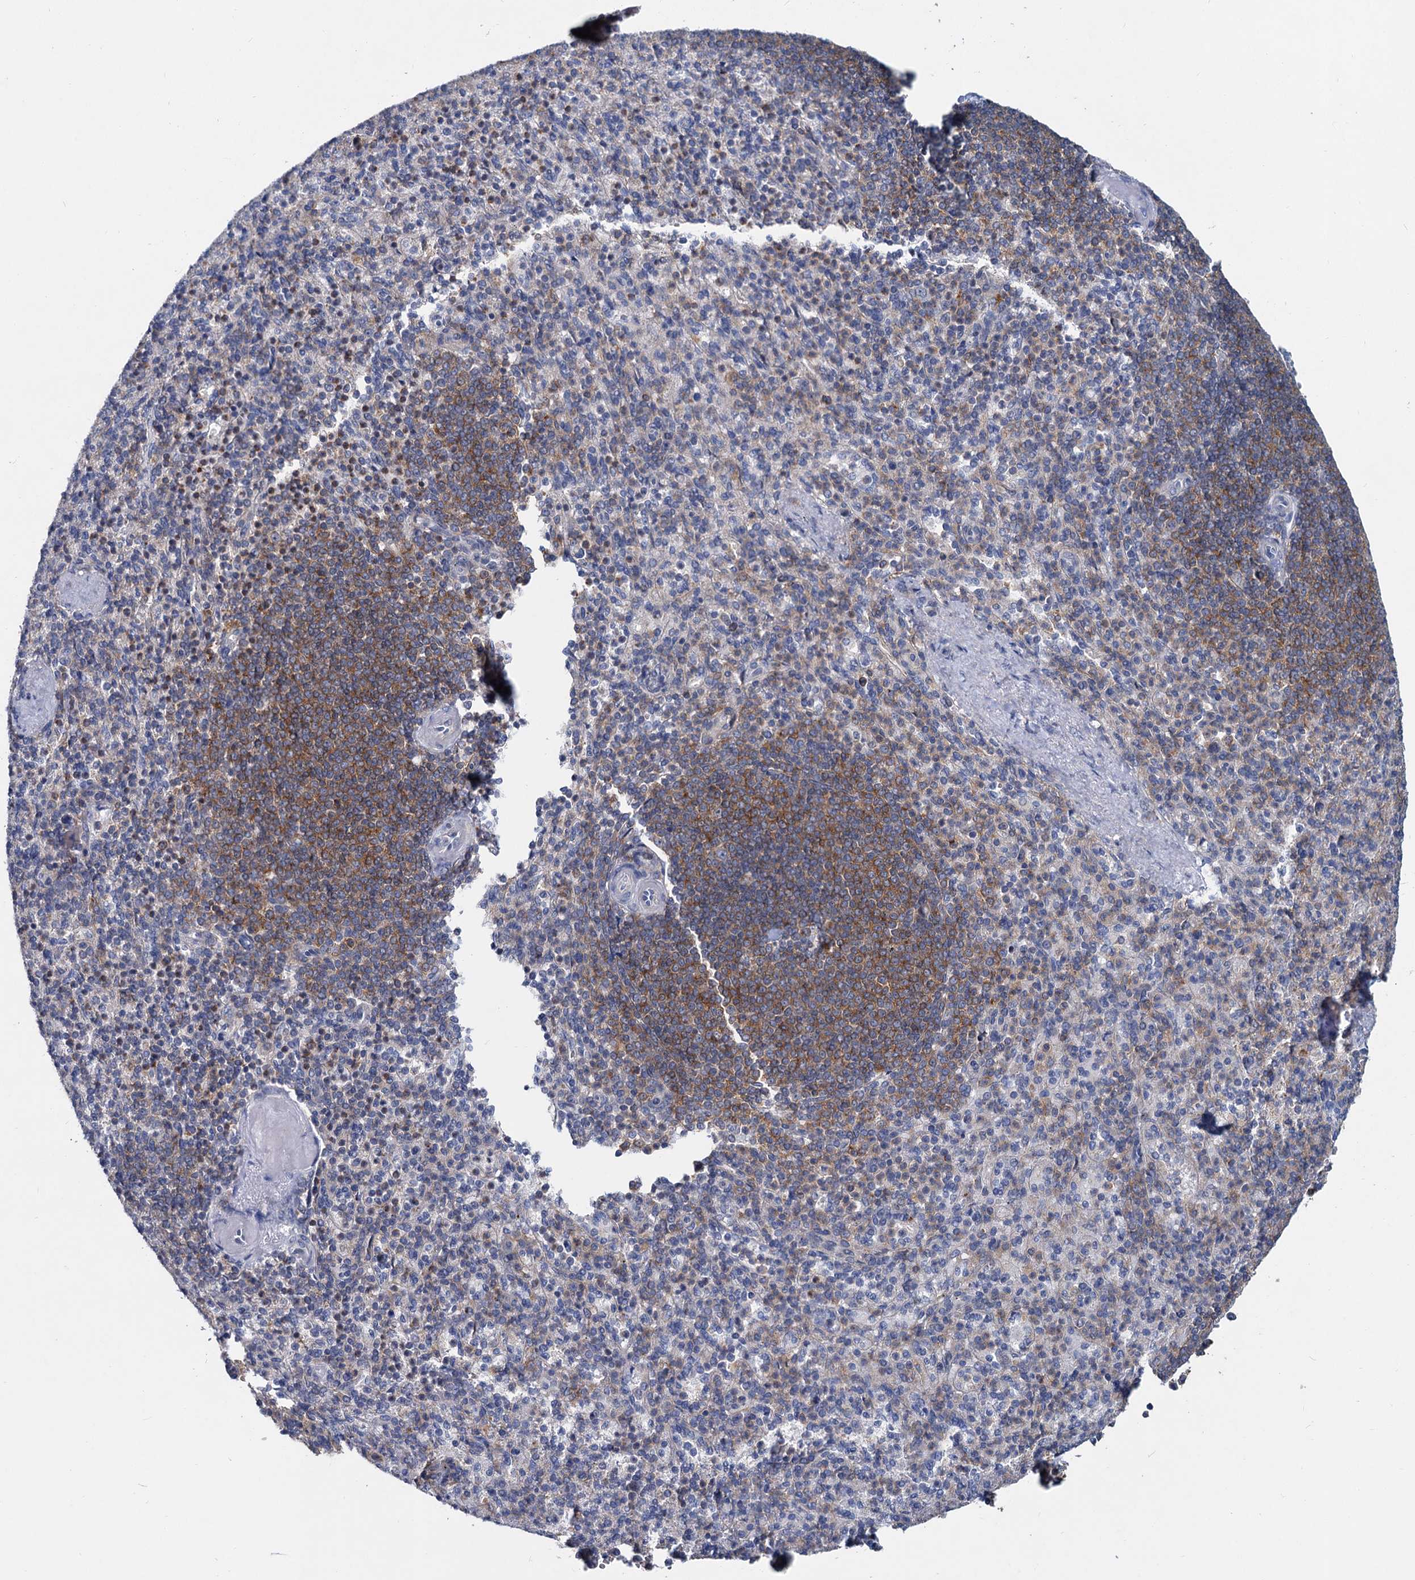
{"staining": {"intensity": "strong", "quantity": "25%-75%", "location": "cytoplasmic/membranous"}, "tissue": "spleen", "cell_type": "Cells in red pulp", "image_type": "normal", "snomed": [{"axis": "morphology", "description": "Normal tissue, NOS"}, {"axis": "topography", "description": "Spleen"}], "caption": "Cells in red pulp exhibit high levels of strong cytoplasmic/membranous staining in about 25%-75% of cells in normal human spleen.", "gene": "LRCH4", "patient": {"sex": "female", "age": 74}}